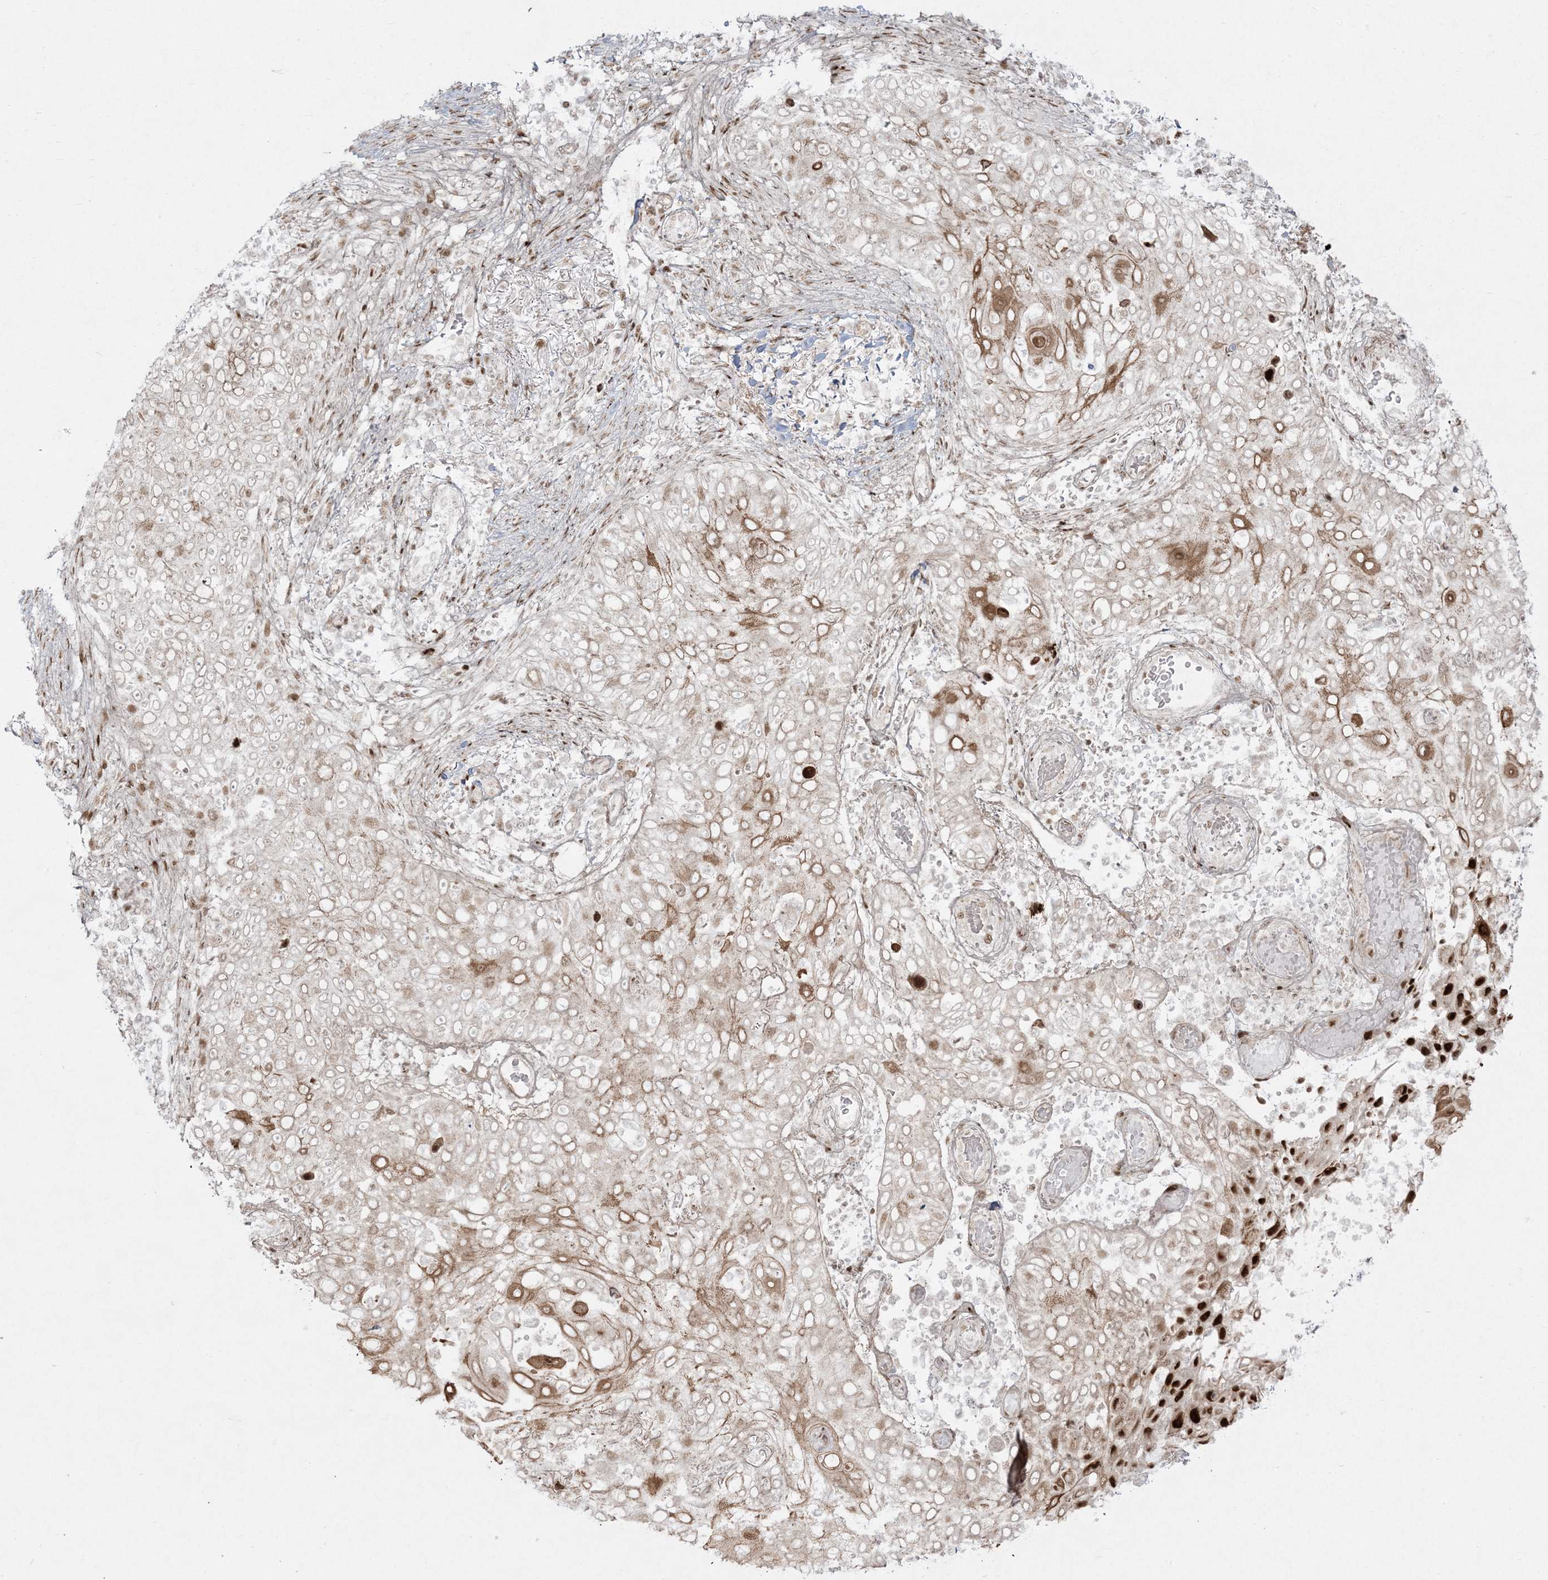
{"staining": {"intensity": "strong", "quantity": "<25%", "location": "cytoplasmic/membranous,nuclear"}, "tissue": "skin cancer", "cell_type": "Tumor cells", "image_type": "cancer", "snomed": [{"axis": "morphology", "description": "Squamous cell carcinoma, NOS"}, {"axis": "topography", "description": "Skin"}], "caption": "Human skin squamous cell carcinoma stained with a brown dye exhibits strong cytoplasmic/membranous and nuclear positive expression in about <25% of tumor cells.", "gene": "RBM10", "patient": {"sex": "female", "age": 44}}